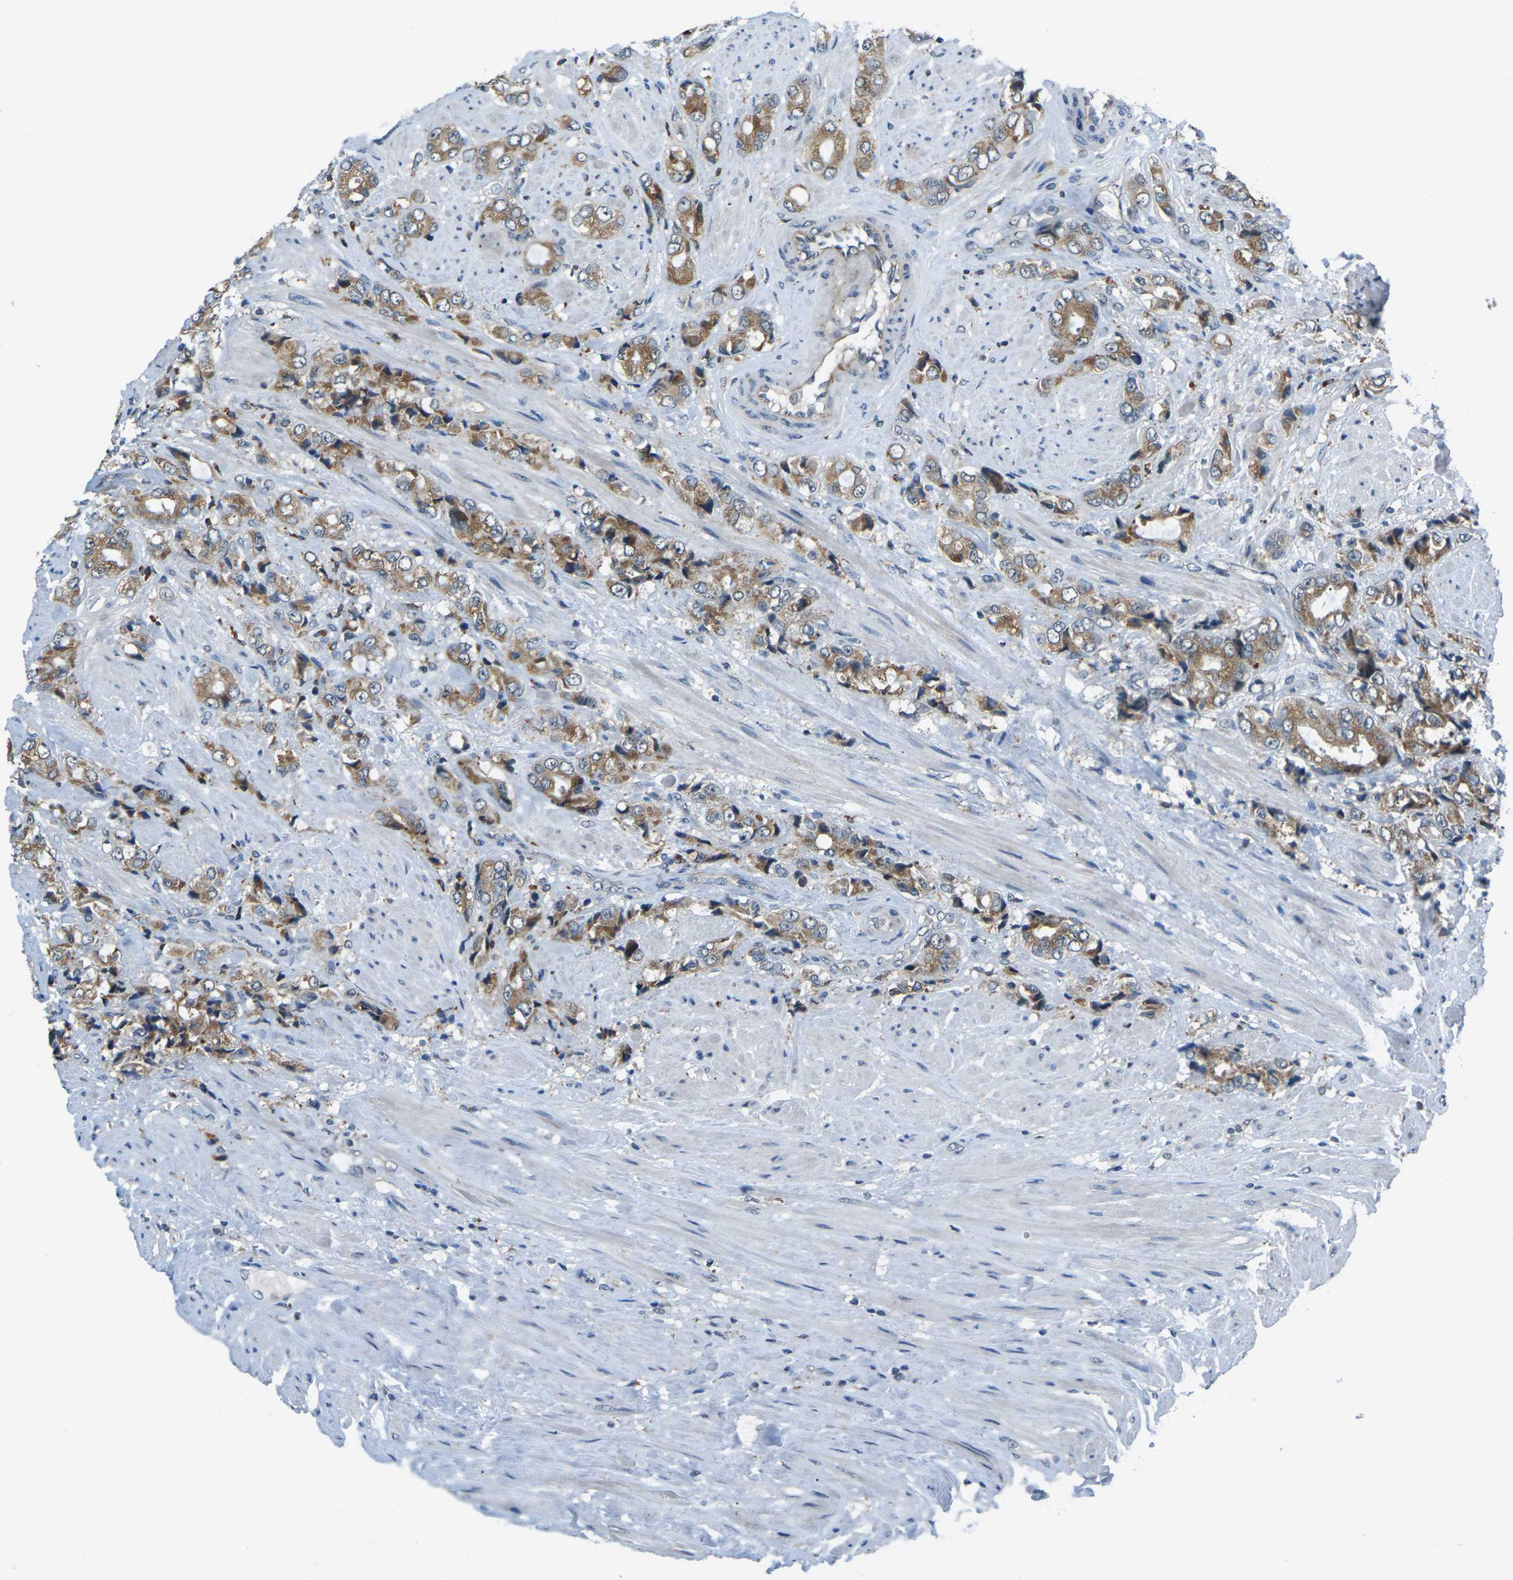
{"staining": {"intensity": "strong", "quantity": ">75%", "location": "cytoplasmic/membranous"}, "tissue": "prostate cancer", "cell_type": "Tumor cells", "image_type": "cancer", "snomed": [{"axis": "morphology", "description": "Adenocarcinoma, High grade"}, {"axis": "topography", "description": "Prostate"}], "caption": "Prostate adenocarcinoma (high-grade) stained with a brown dye demonstrates strong cytoplasmic/membranous positive positivity in approximately >75% of tumor cells.", "gene": "SLC31A2", "patient": {"sex": "male", "age": 61}}